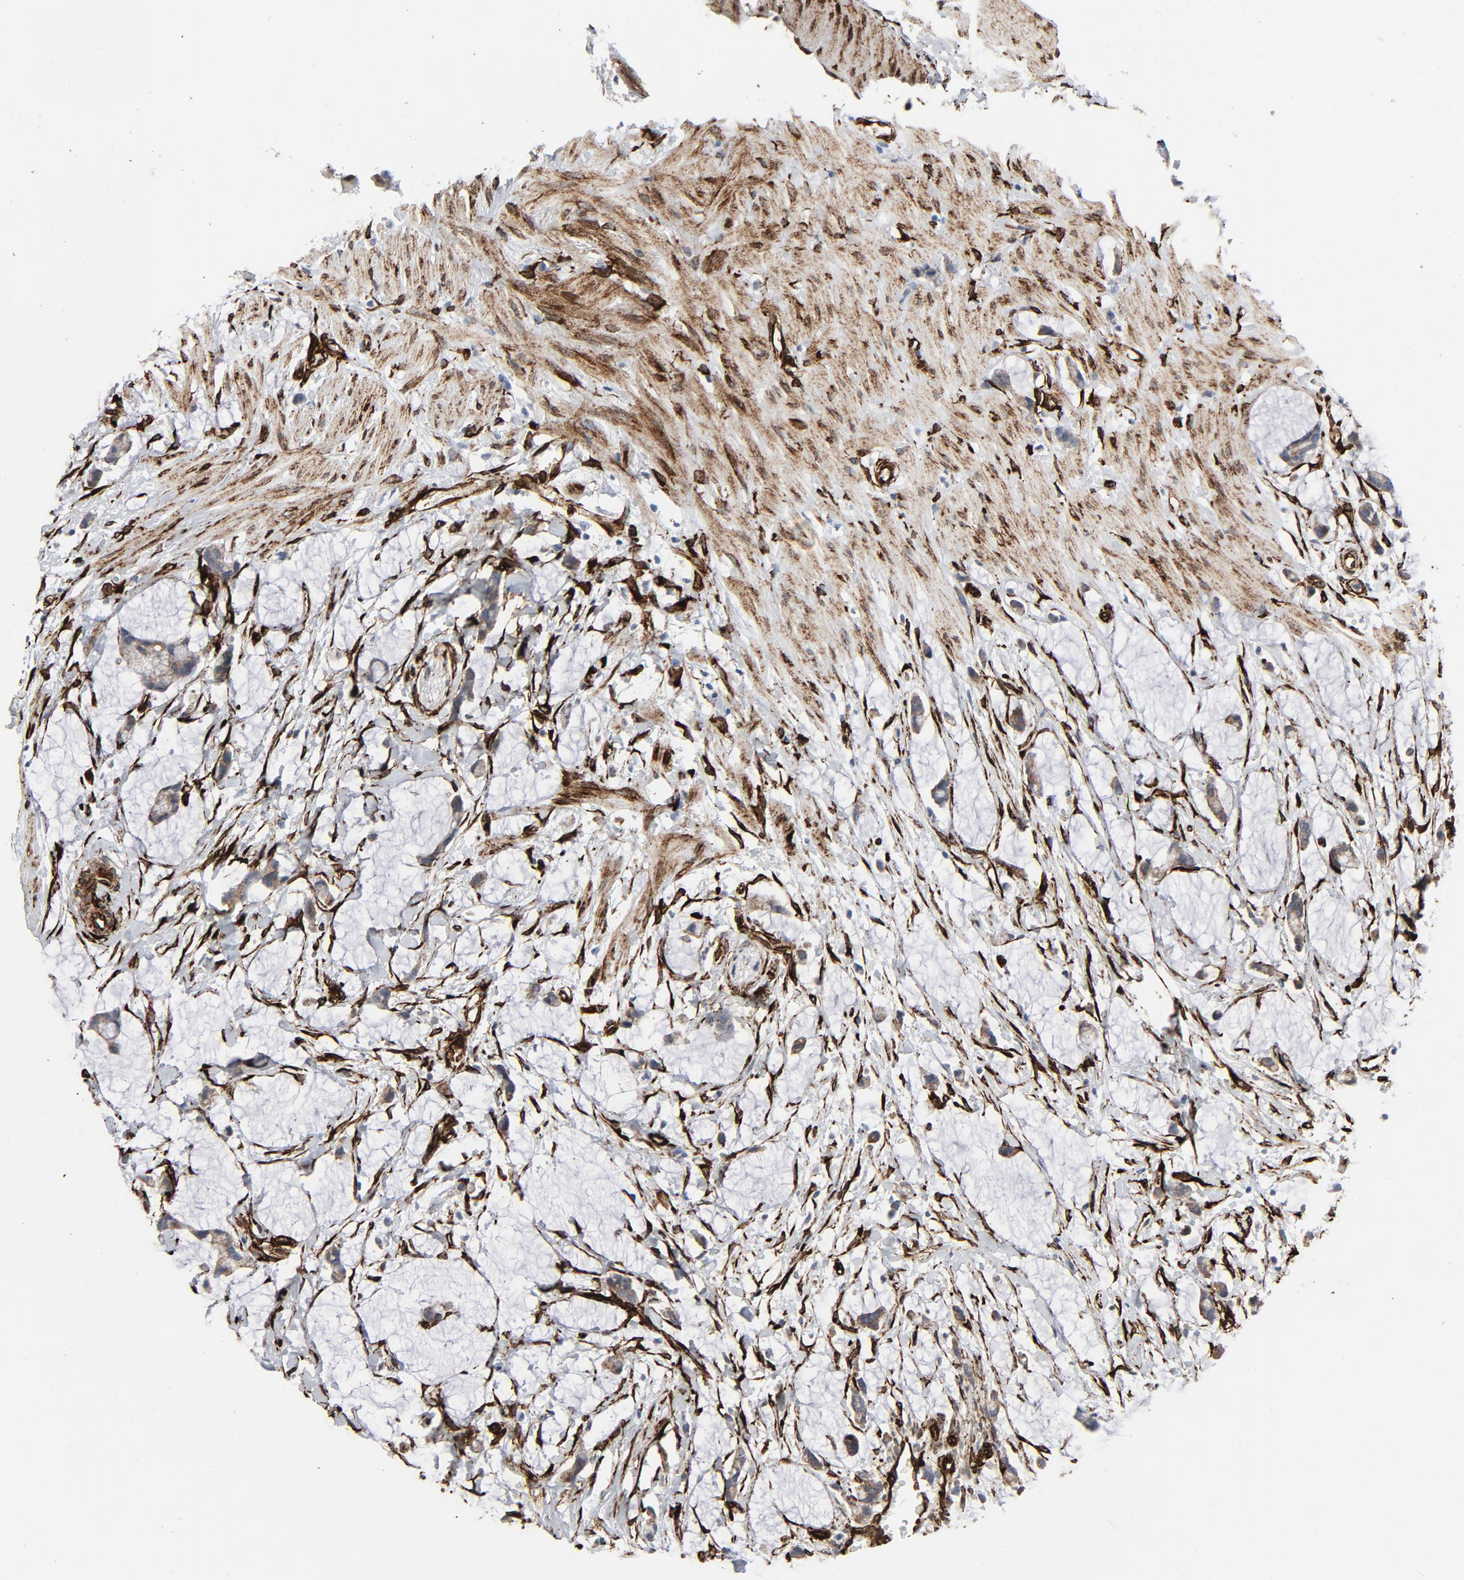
{"staining": {"intensity": "weak", "quantity": ">75%", "location": "cytoplasmic/membranous"}, "tissue": "colorectal cancer", "cell_type": "Tumor cells", "image_type": "cancer", "snomed": [{"axis": "morphology", "description": "Normal tissue, NOS"}, {"axis": "morphology", "description": "Adenocarcinoma, NOS"}, {"axis": "topography", "description": "Colon"}, {"axis": "topography", "description": "Peripheral nerve tissue"}], "caption": "The micrograph exhibits staining of adenocarcinoma (colorectal), revealing weak cytoplasmic/membranous protein expression (brown color) within tumor cells. Using DAB (3,3'-diaminobenzidine) (brown) and hematoxylin (blue) stains, captured at high magnification using brightfield microscopy.", "gene": "SERPINH1", "patient": {"sex": "male", "age": 14}}